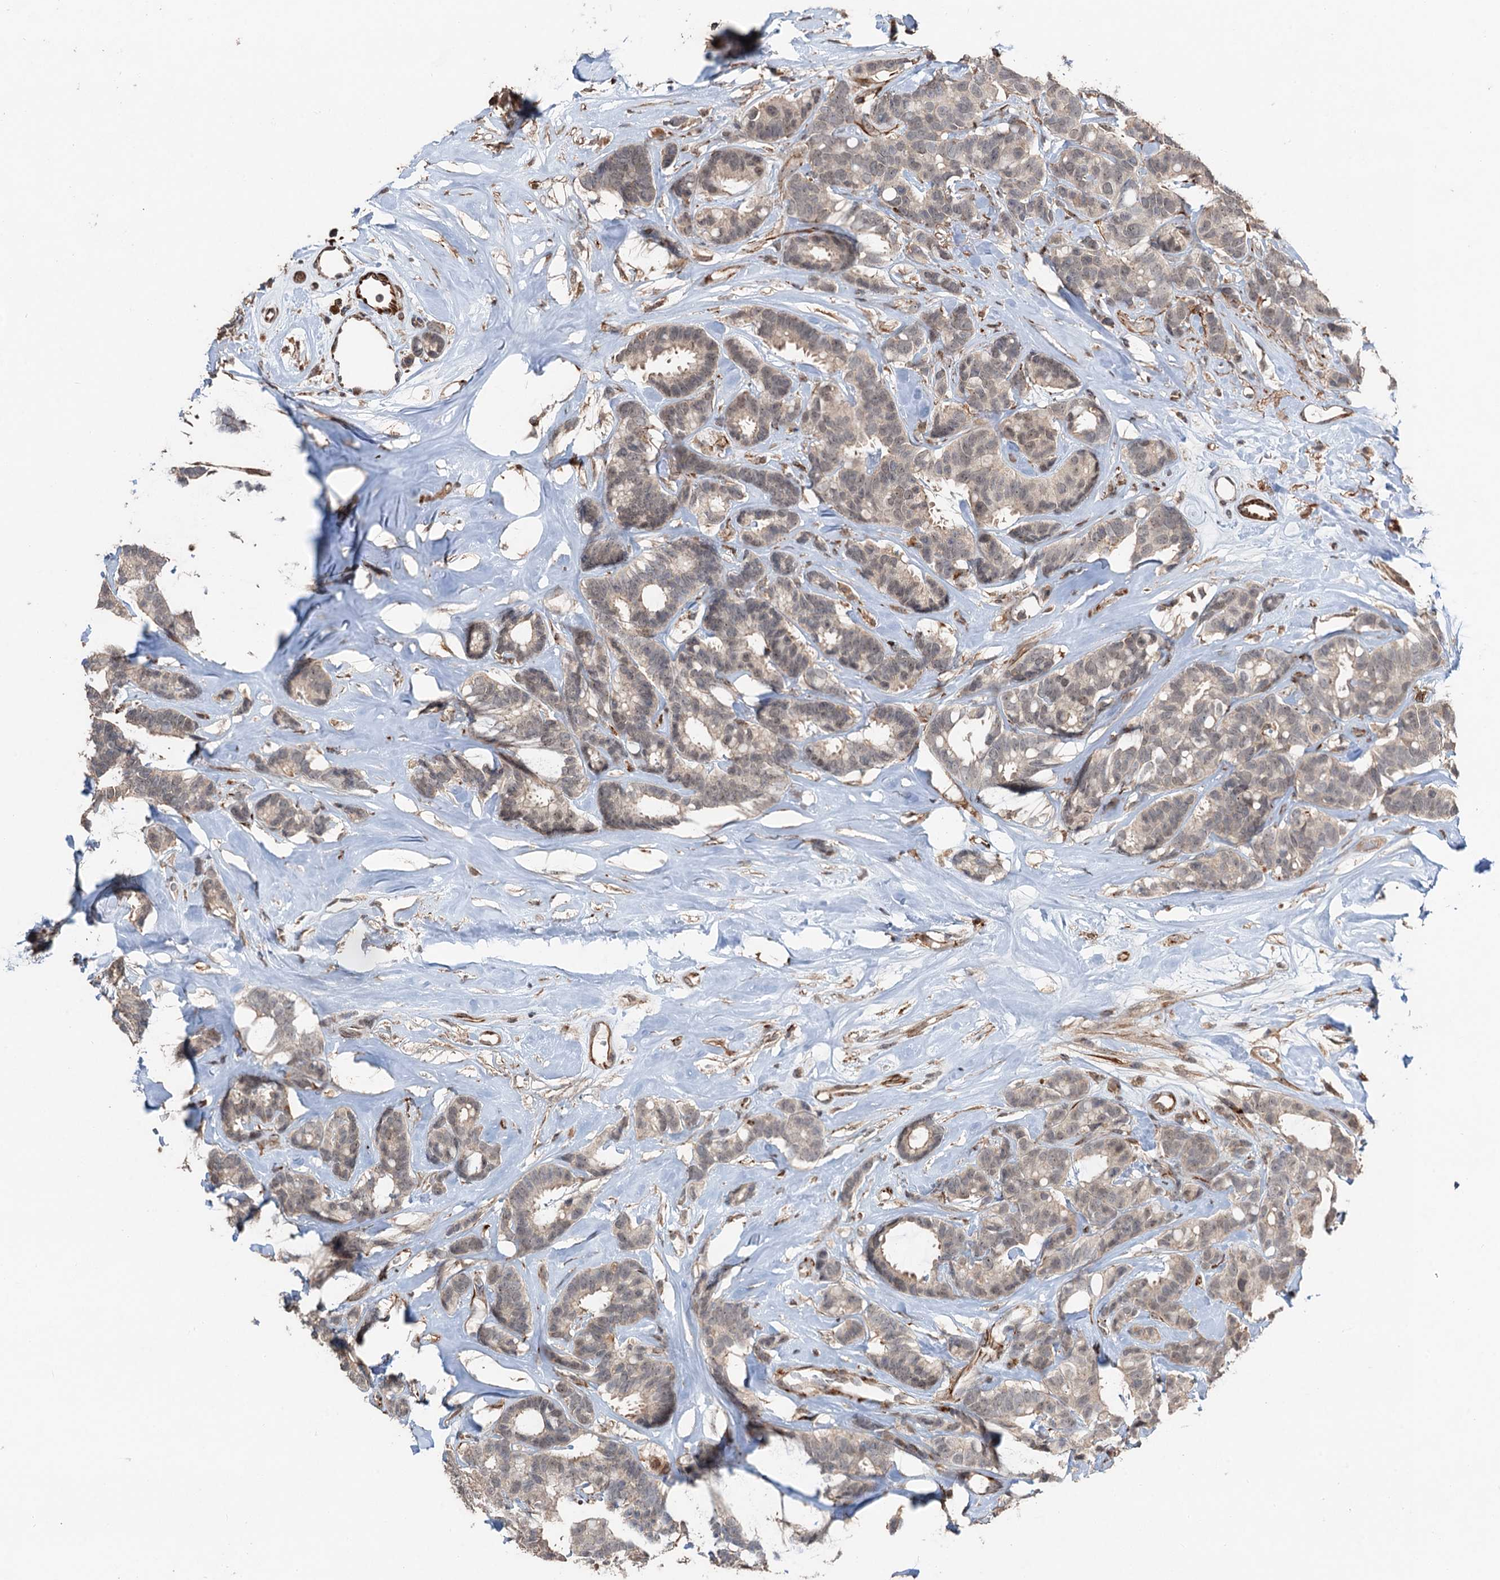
{"staining": {"intensity": "weak", "quantity": ">75%", "location": "cytoplasmic/membranous"}, "tissue": "breast cancer", "cell_type": "Tumor cells", "image_type": "cancer", "snomed": [{"axis": "morphology", "description": "Duct carcinoma"}, {"axis": "topography", "description": "Breast"}], "caption": "Tumor cells reveal low levels of weak cytoplasmic/membranous expression in approximately >75% of cells in human infiltrating ductal carcinoma (breast). The protein is stained brown, and the nuclei are stained in blue (DAB (3,3'-diaminobenzidine) IHC with brightfield microscopy, high magnification).", "gene": "TMA16", "patient": {"sex": "female", "age": 87}}